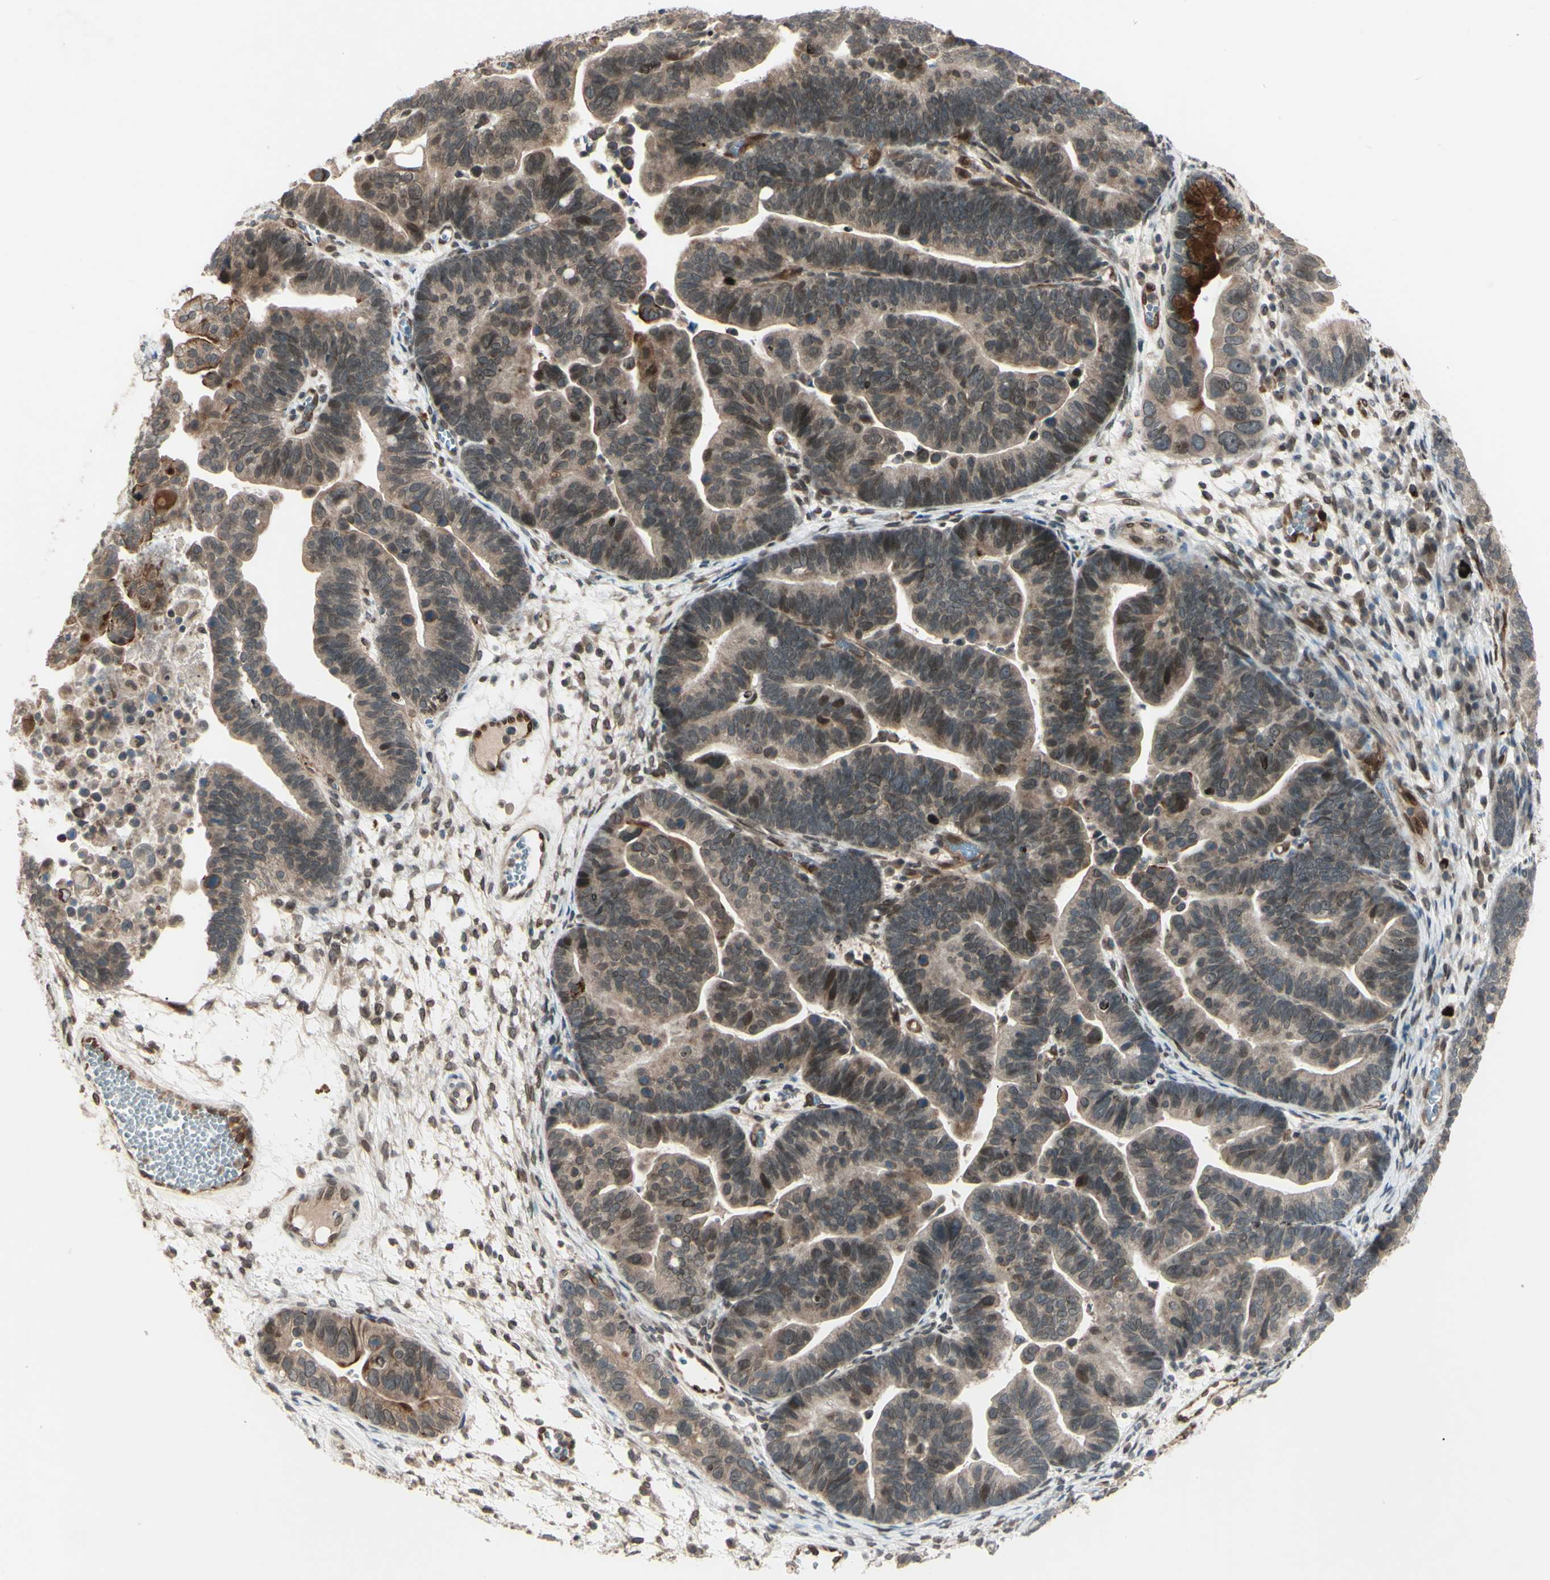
{"staining": {"intensity": "moderate", "quantity": "25%-75%", "location": "cytoplasmic/membranous"}, "tissue": "ovarian cancer", "cell_type": "Tumor cells", "image_type": "cancer", "snomed": [{"axis": "morphology", "description": "Cystadenocarcinoma, serous, NOS"}, {"axis": "topography", "description": "Ovary"}], "caption": "Ovarian cancer stained with IHC exhibits moderate cytoplasmic/membranous positivity in about 25%-75% of tumor cells.", "gene": "MLF2", "patient": {"sex": "female", "age": 56}}